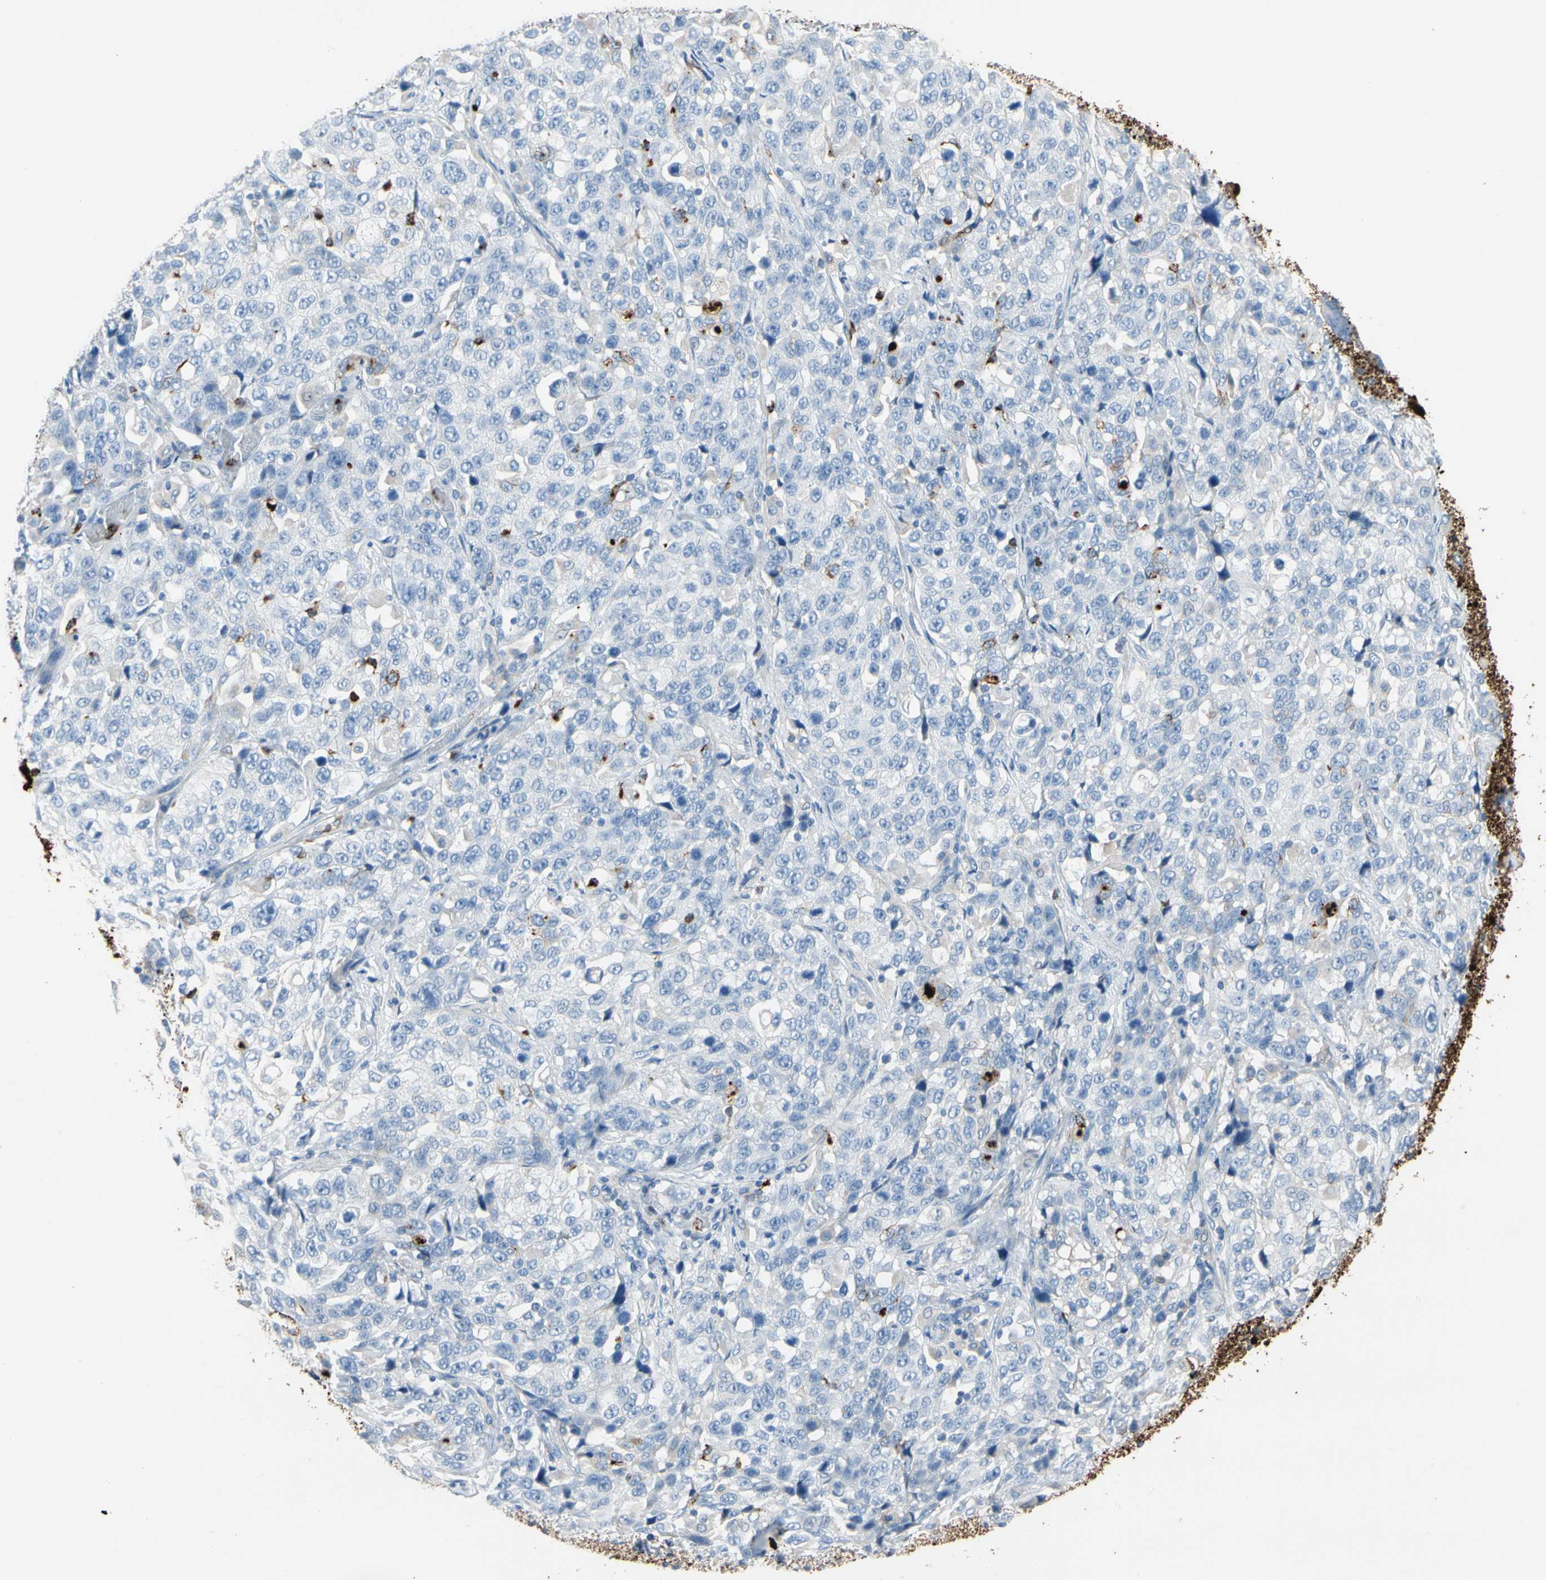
{"staining": {"intensity": "negative", "quantity": "none", "location": "none"}, "tissue": "stomach cancer", "cell_type": "Tumor cells", "image_type": "cancer", "snomed": [{"axis": "morphology", "description": "Normal tissue, NOS"}, {"axis": "morphology", "description": "Adenocarcinoma, NOS"}, {"axis": "topography", "description": "Stomach"}], "caption": "The image reveals no significant positivity in tumor cells of stomach cancer.", "gene": "CLEC4A", "patient": {"sex": "male", "age": 48}}